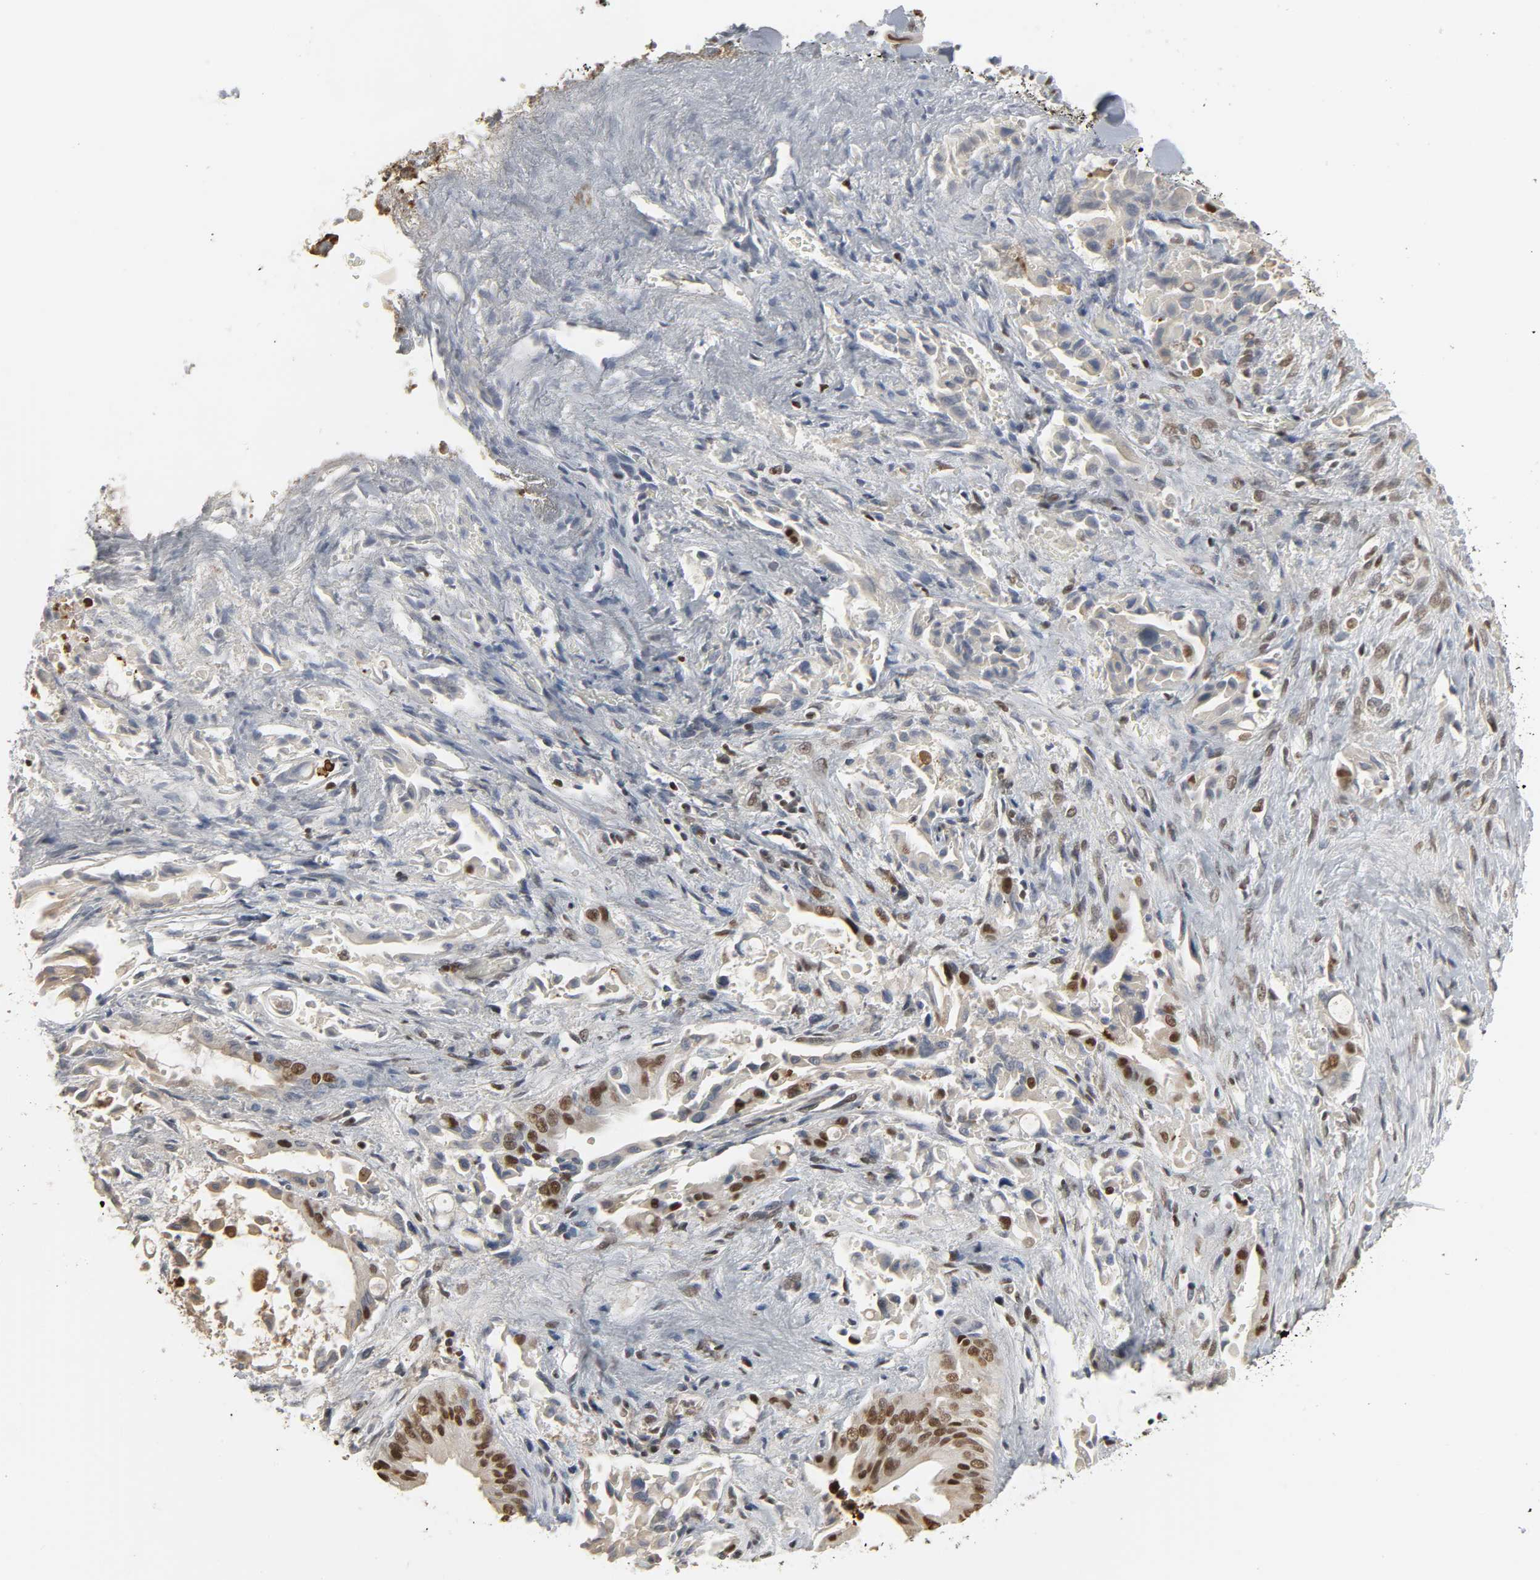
{"staining": {"intensity": "moderate", "quantity": ">75%", "location": "nuclear"}, "tissue": "liver cancer", "cell_type": "Tumor cells", "image_type": "cancer", "snomed": [{"axis": "morphology", "description": "Cholangiocarcinoma"}, {"axis": "topography", "description": "Liver"}], "caption": "High-power microscopy captured an IHC image of cholangiocarcinoma (liver), revealing moderate nuclear expression in approximately >75% of tumor cells.", "gene": "DAZAP1", "patient": {"sex": "male", "age": 58}}